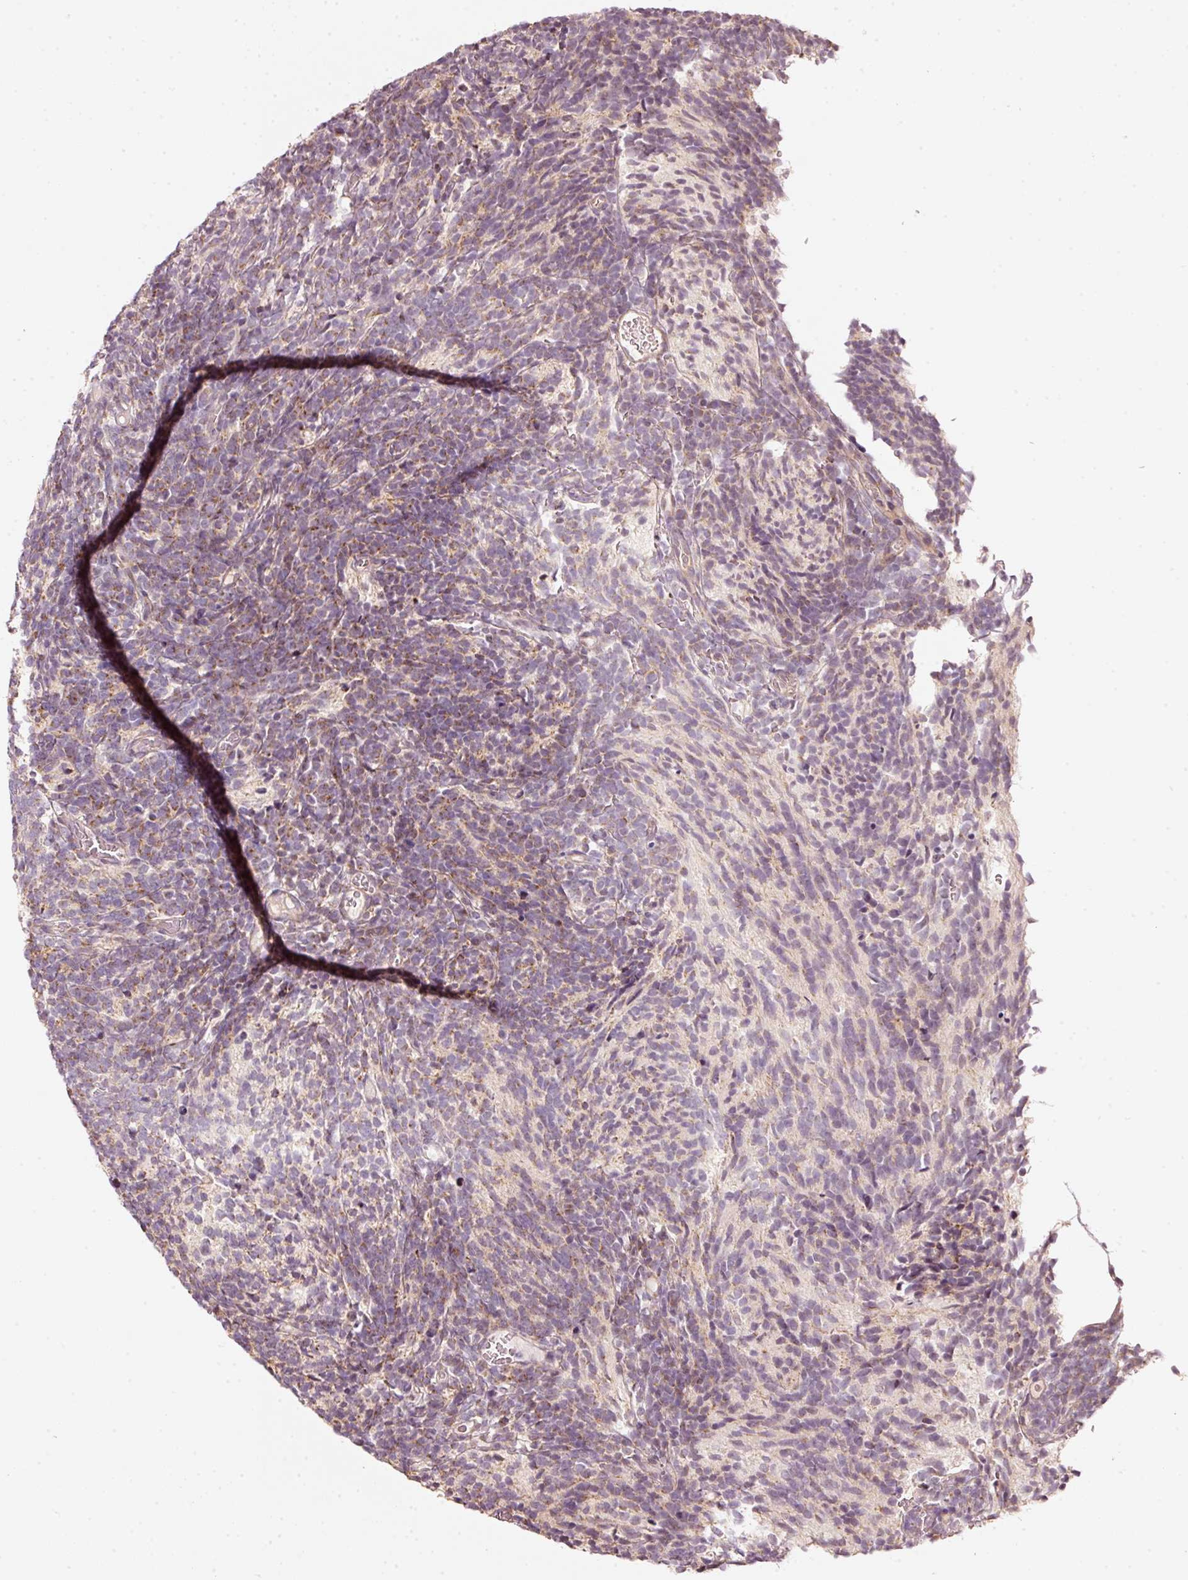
{"staining": {"intensity": "weak", "quantity": "25%-75%", "location": "cytoplasmic/membranous"}, "tissue": "glioma", "cell_type": "Tumor cells", "image_type": "cancer", "snomed": [{"axis": "morphology", "description": "Glioma, malignant, Low grade"}, {"axis": "topography", "description": "Brain"}], "caption": "A high-resolution micrograph shows immunohistochemistry staining of malignant low-grade glioma, which exhibits weak cytoplasmic/membranous staining in approximately 25%-75% of tumor cells.", "gene": "ARHGAP22", "patient": {"sex": "female", "age": 1}}